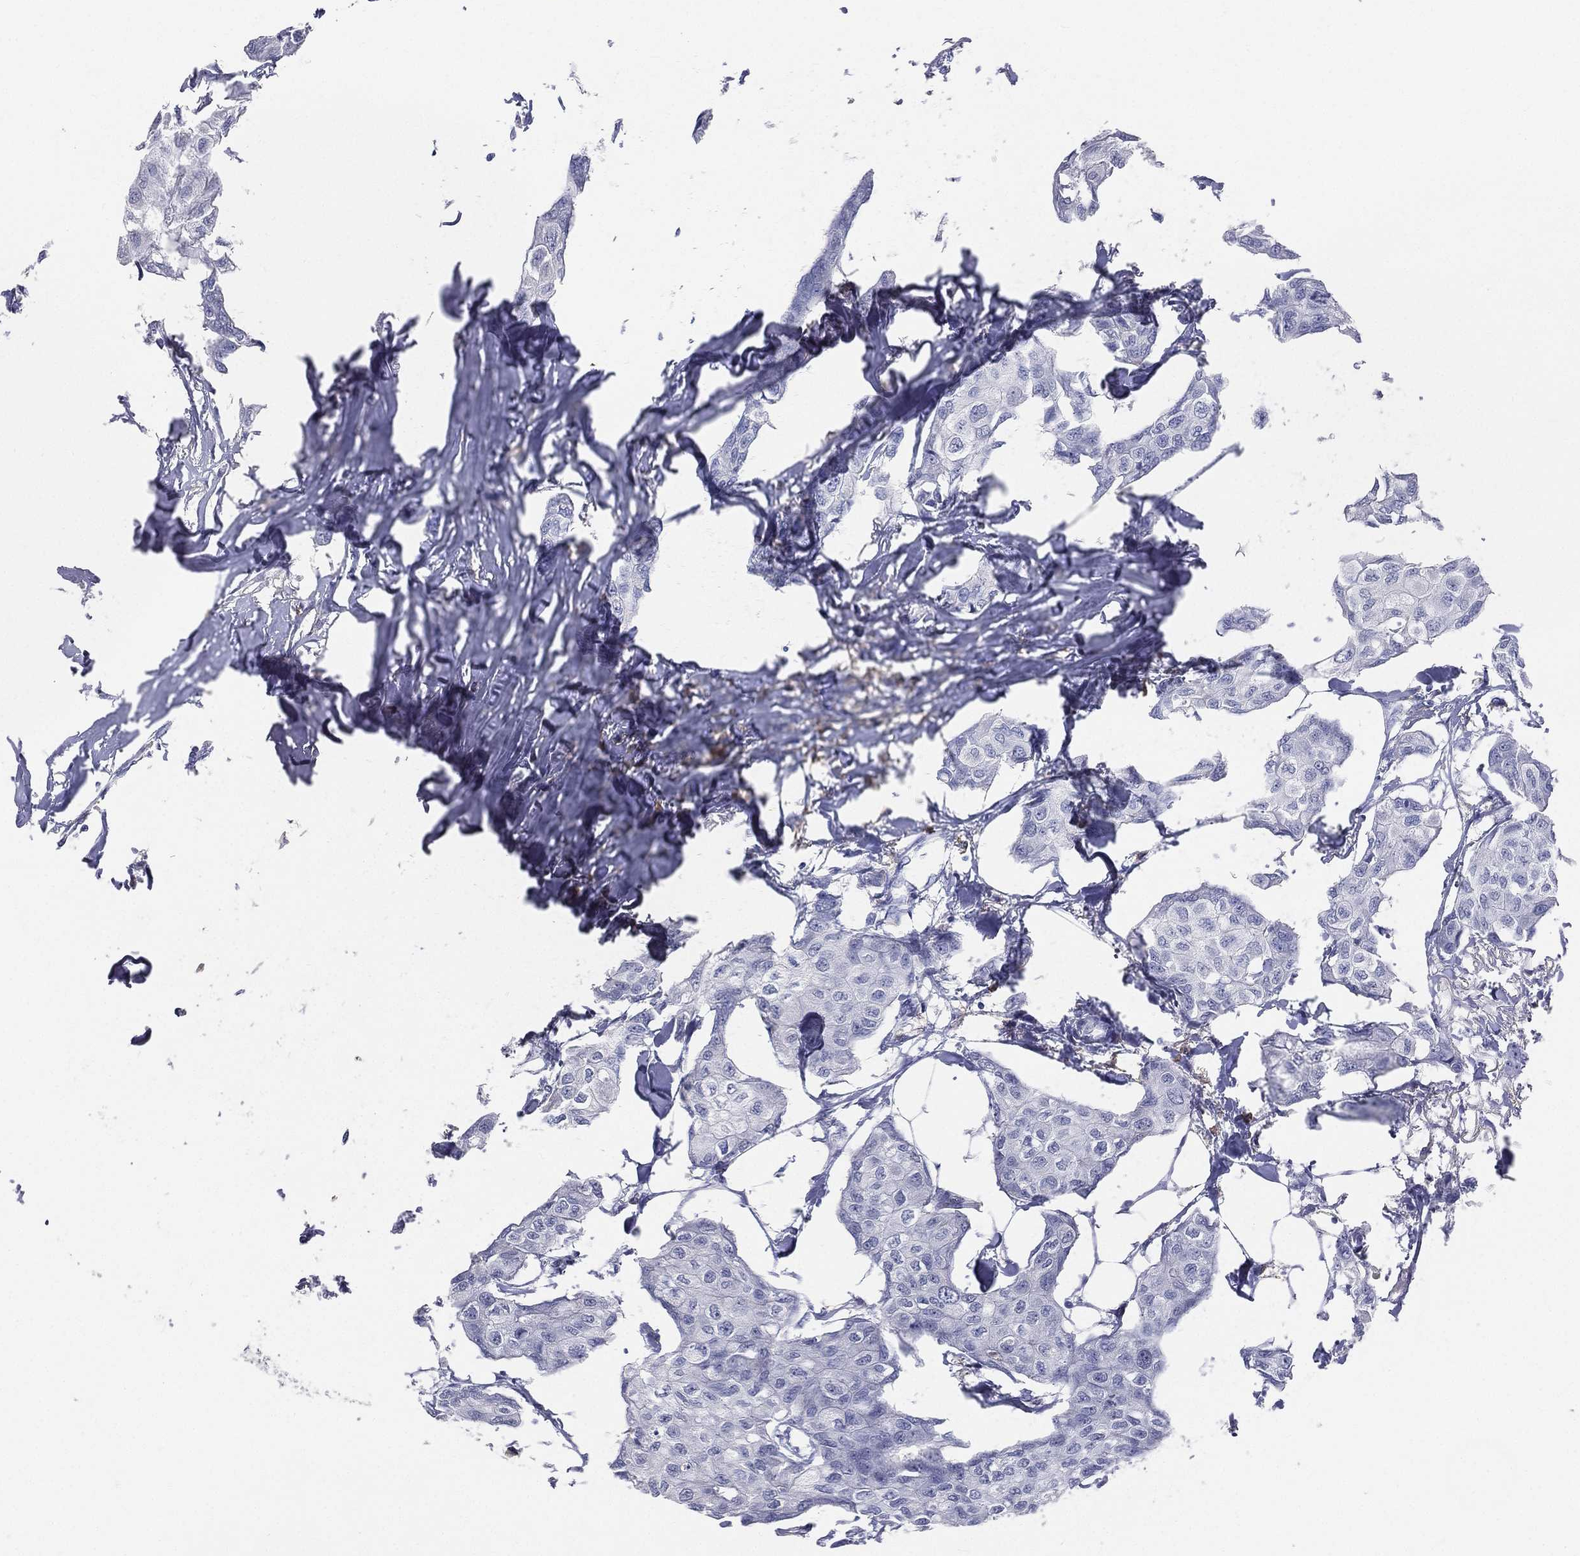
{"staining": {"intensity": "negative", "quantity": "none", "location": "none"}, "tissue": "breast cancer", "cell_type": "Tumor cells", "image_type": "cancer", "snomed": [{"axis": "morphology", "description": "Duct carcinoma"}, {"axis": "topography", "description": "Breast"}], "caption": "High magnification brightfield microscopy of breast intraductal carcinoma stained with DAB (brown) and counterstained with hematoxylin (blue): tumor cells show no significant staining. (Stains: DAB (3,3'-diaminobenzidine) immunohistochemistry with hematoxylin counter stain, Microscopy: brightfield microscopy at high magnification).", "gene": "CD33", "patient": {"sex": "female", "age": 80}}